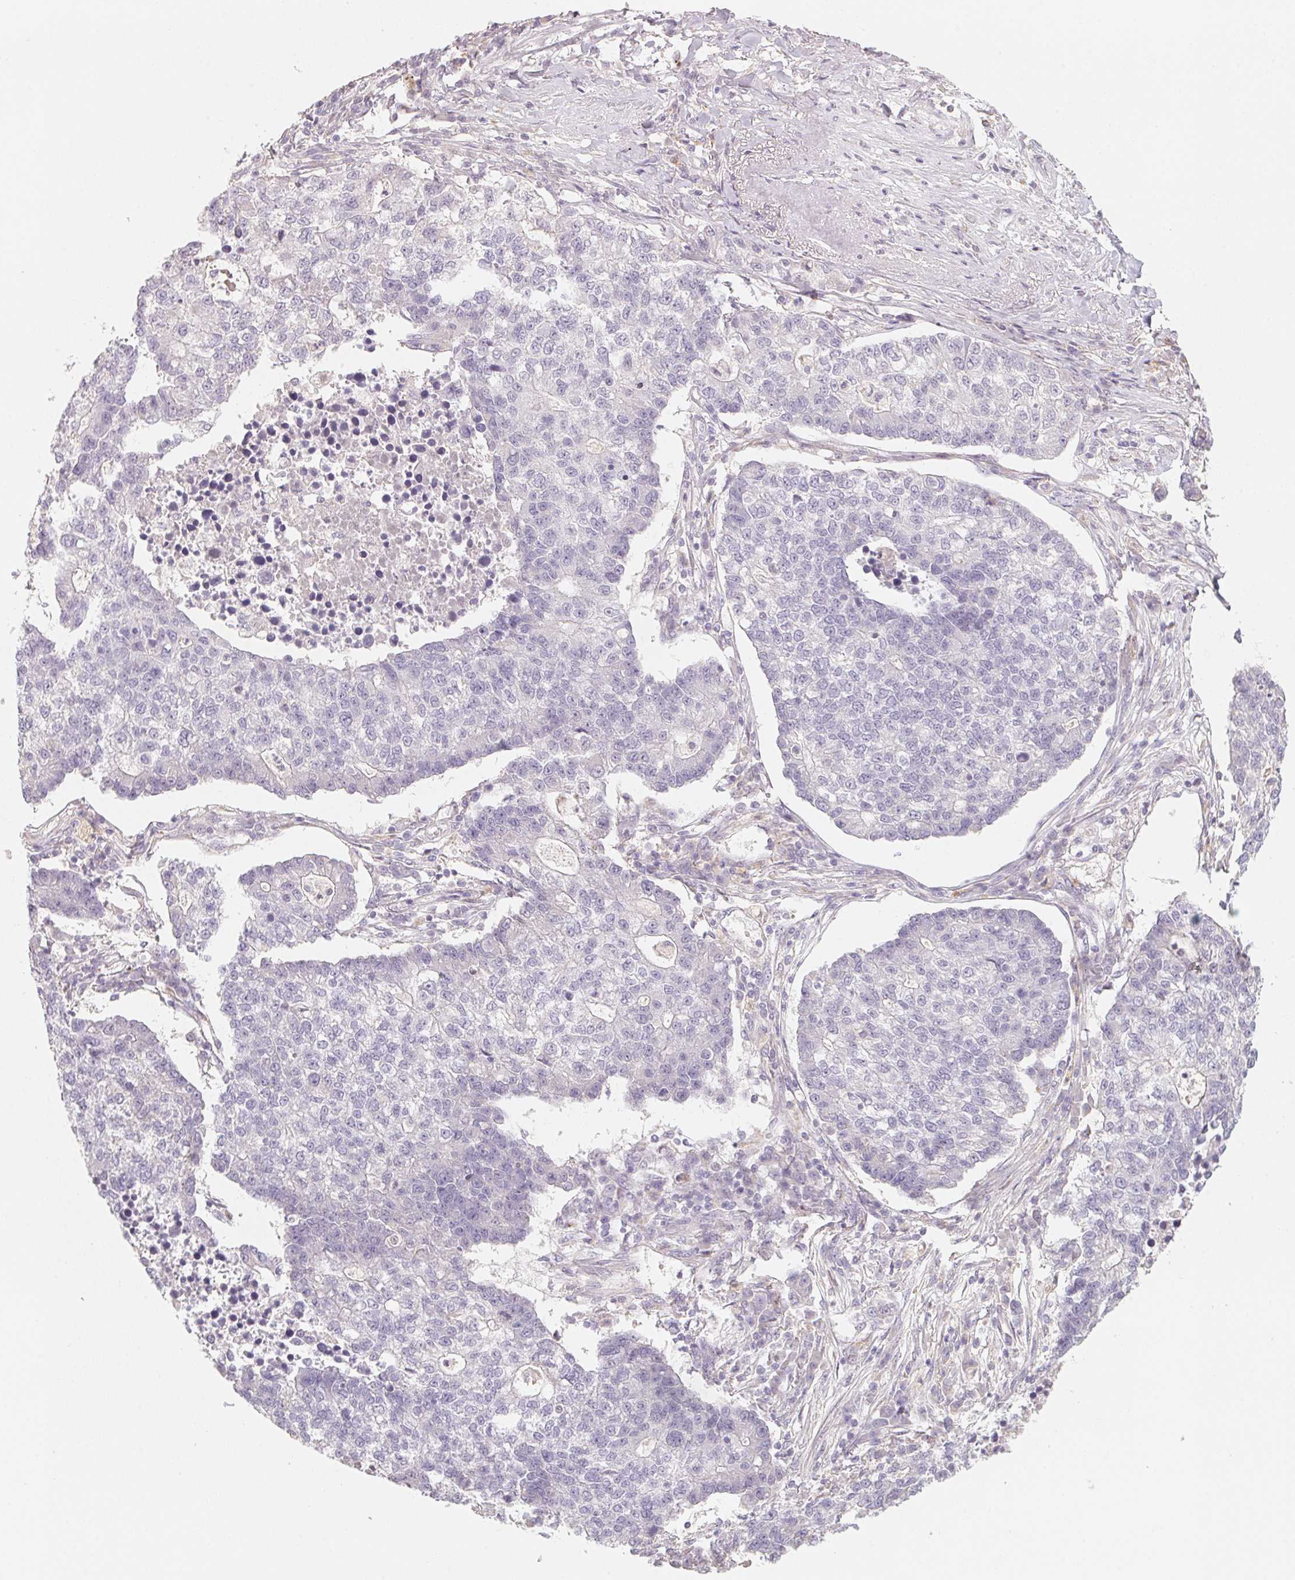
{"staining": {"intensity": "negative", "quantity": "none", "location": "none"}, "tissue": "lung cancer", "cell_type": "Tumor cells", "image_type": "cancer", "snomed": [{"axis": "morphology", "description": "Adenocarcinoma, NOS"}, {"axis": "topography", "description": "Lung"}], "caption": "Lung adenocarcinoma was stained to show a protein in brown. There is no significant expression in tumor cells.", "gene": "TREH", "patient": {"sex": "male", "age": 57}}